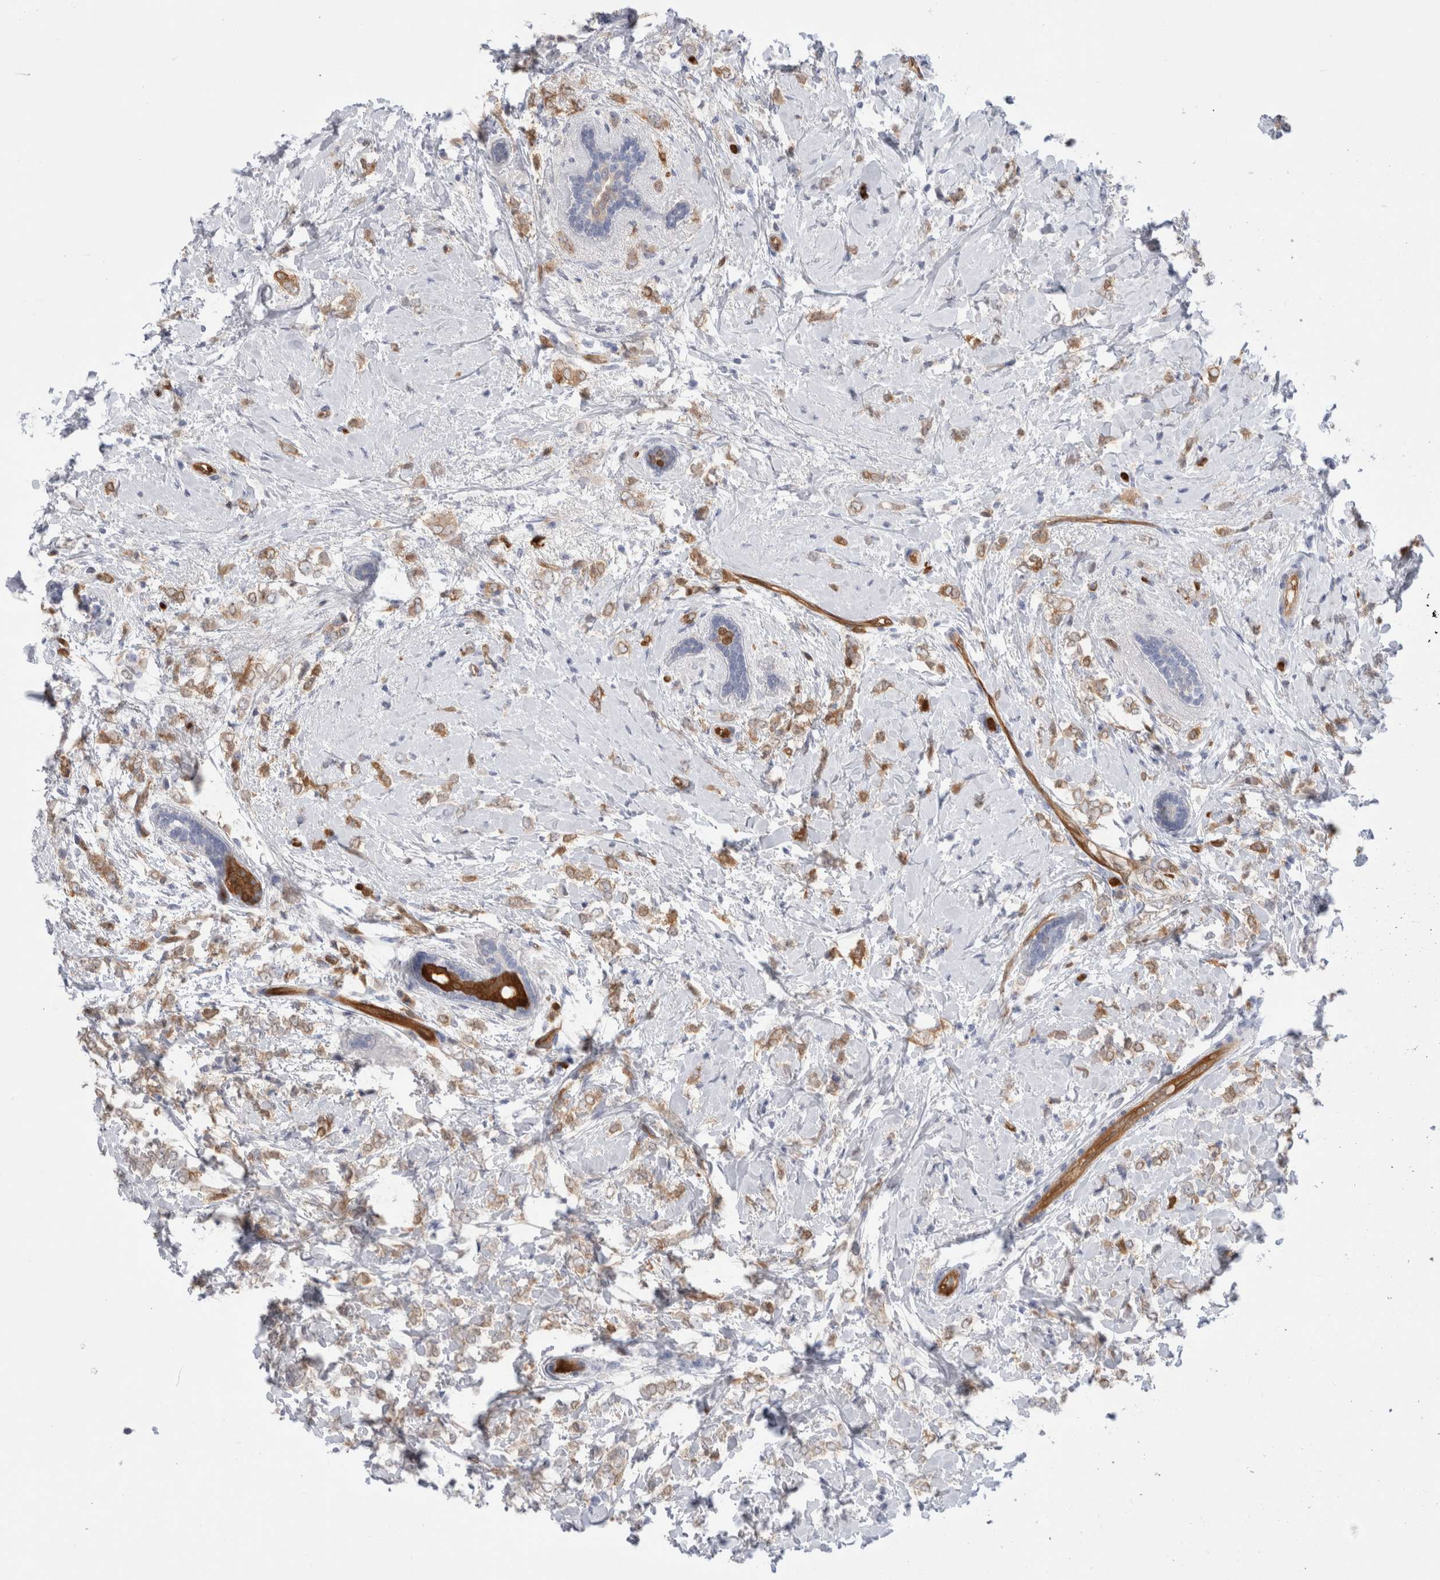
{"staining": {"intensity": "weak", "quantity": ">75%", "location": "cytoplasmic/membranous"}, "tissue": "breast cancer", "cell_type": "Tumor cells", "image_type": "cancer", "snomed": [{"axis": "morphology", "description": "Normal tissue, NOS"}, {"axis": "morphology", "description": "Lobular carcinoma"}, {"axis": "topography", "description": "Breast"}], "caption": "Tumor cells show low levels of weak cytoplasmic/membranous positivity in approximately >75% of cells in breast cancer (lobular carcinoma). (IHC, brightfield microscopy, high magnification).", "gene": "NAPEPLD", "patient": {"sex": "female", "age": 47}}